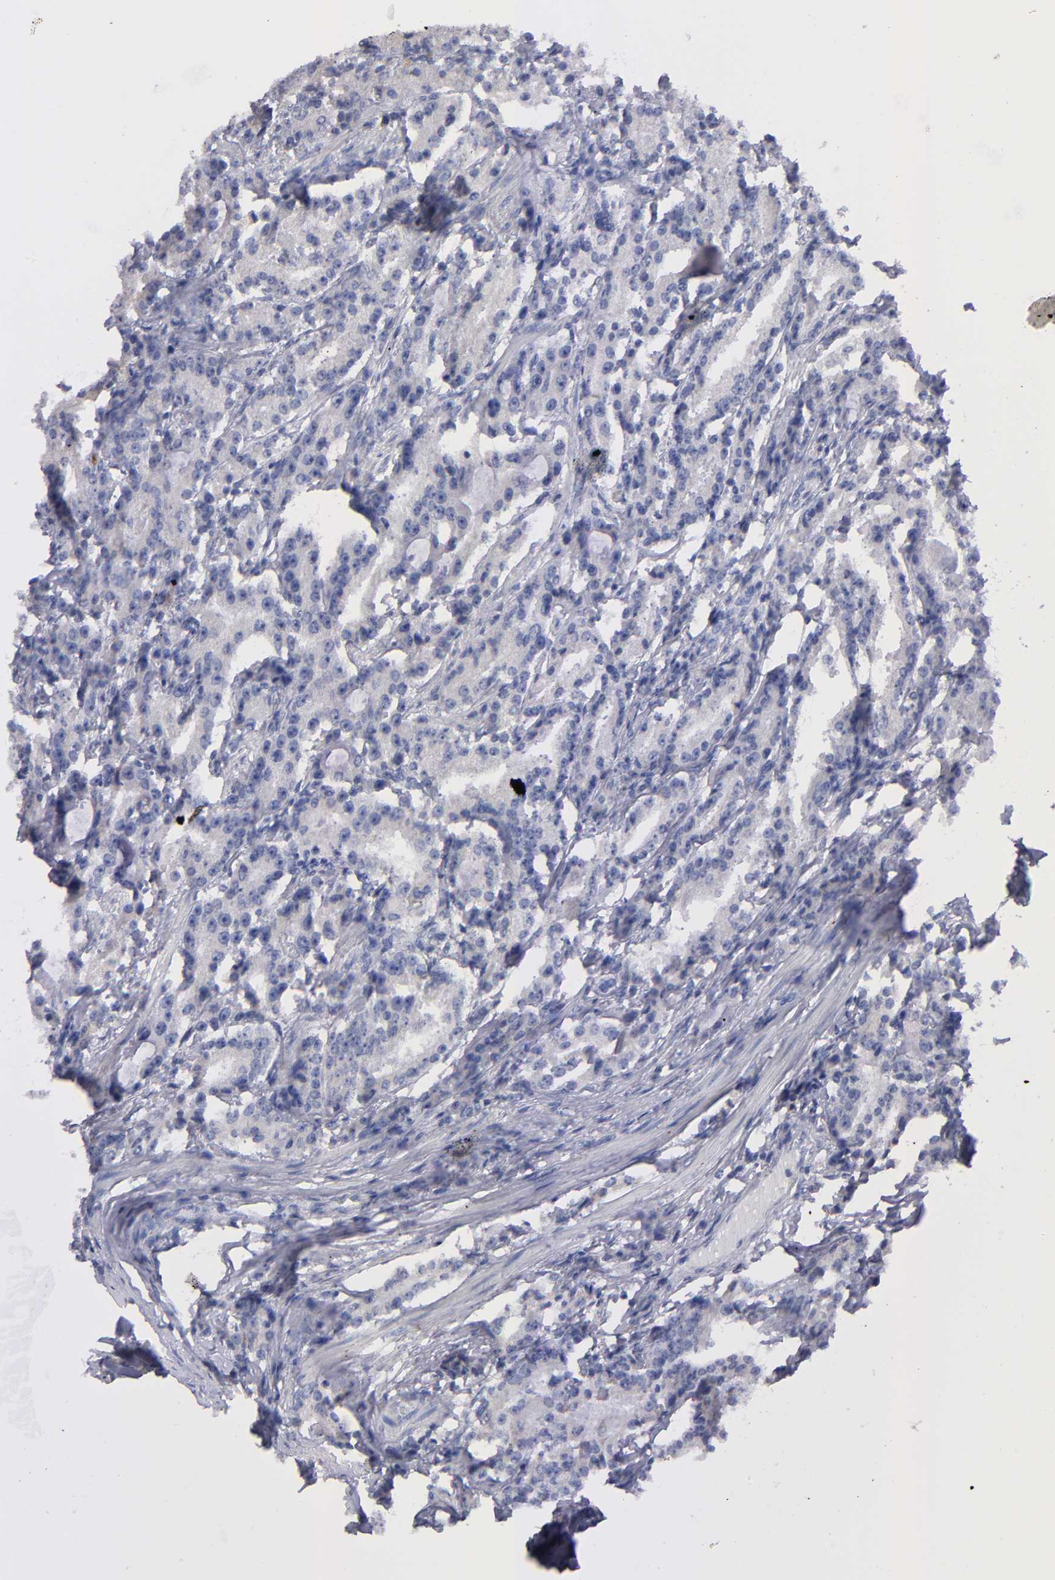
{"staining": {"intensity": "negative", "quantity": "none", "location": "none"}, "tissue": "prostate cancer", "cell_type": "Tumor cells", "image_type": "cancer", "snomed": [{"axis": "morphology", "description": "Adenocarcinoma, Medium grade"}, {"axis": "topography", "description": "Prostate"}], "caption": "Immunohistochemistry (IHC) of adenocarcinoma (medium-grade) (prostate) demonstrates no staining in tumor cells. (DAB IHC with hematoxylin counter stain).", "gene": "MFGE8", "patient": {"sex": "male", "age": 72}}